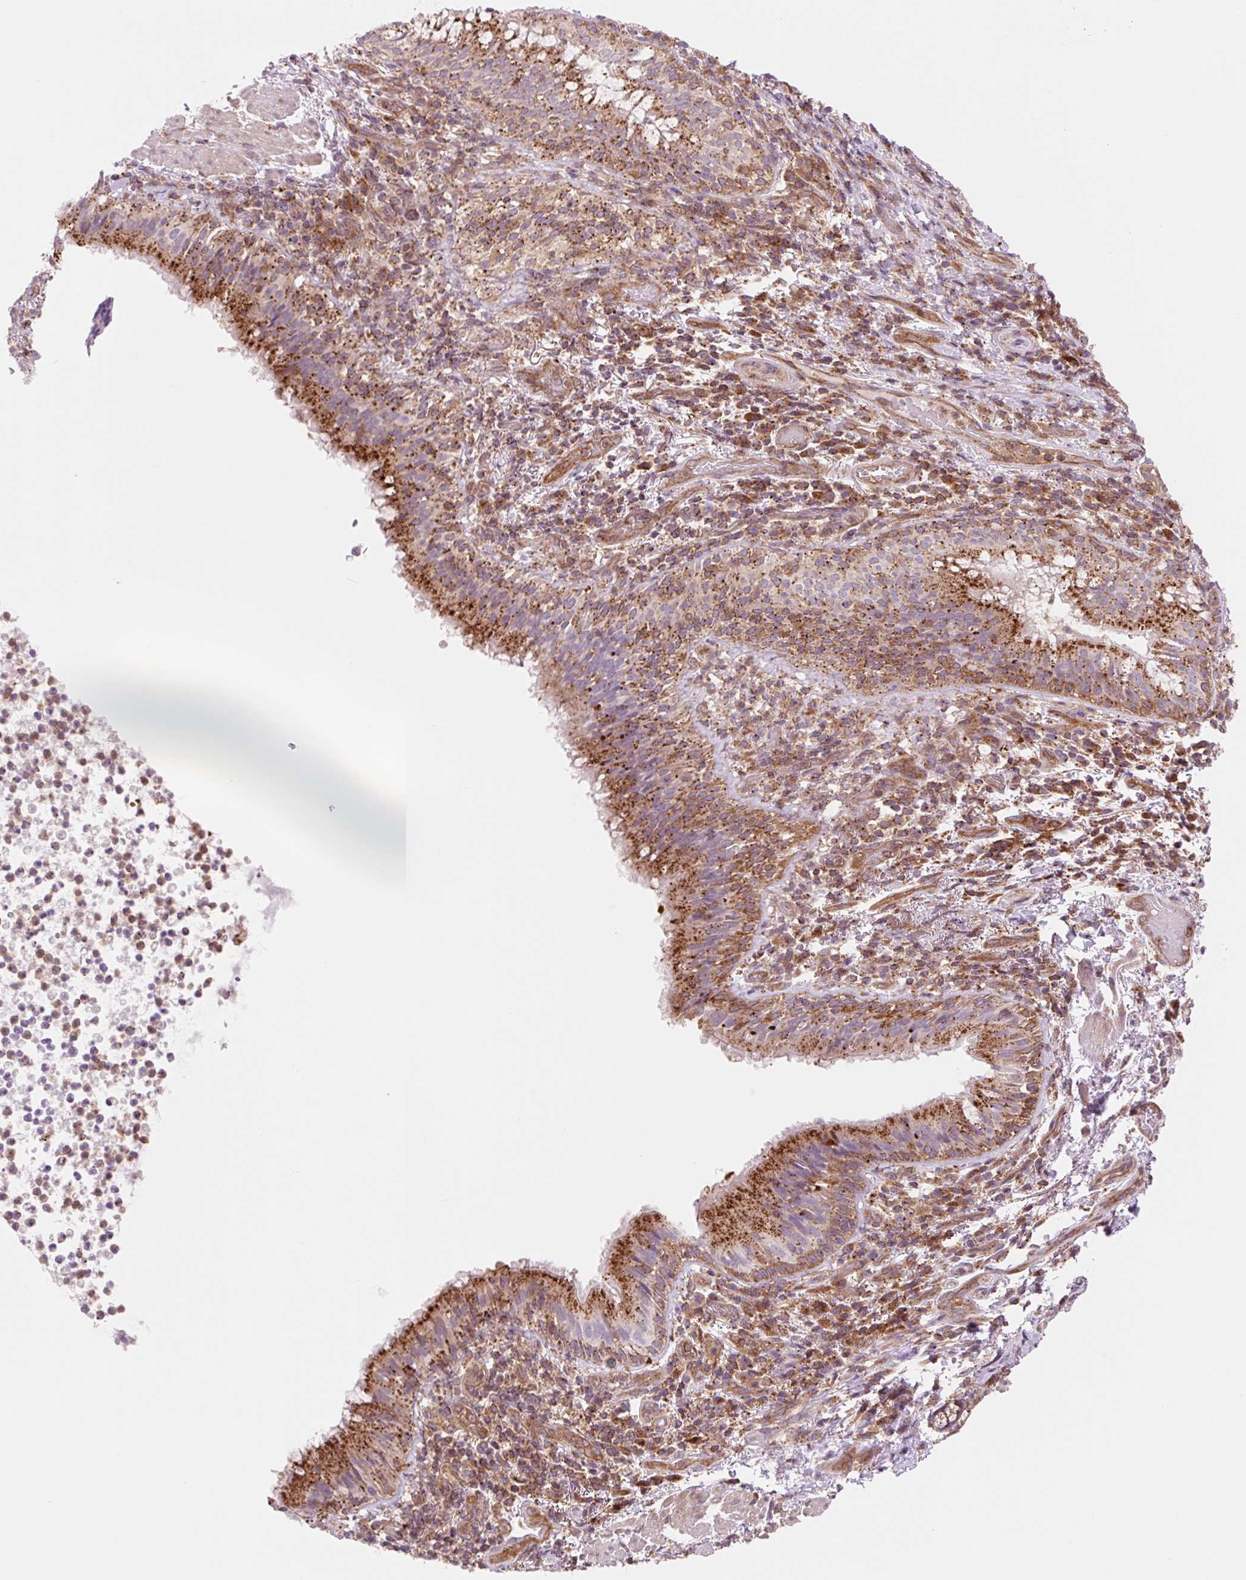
{"staining": {"intensity": "strong", "quantity": ">75%", "location": "cytoplasmic/membranous"}, "tissue": "bronchus", "cell_type": "Respiratory epithelial cells", "image_type": "normal", "snomed": [{"axis": "morphology", "description": "Normal tissue, NOS"}, {"axis": "topography", "description": "Cartilage tissue"}, {"axis": "topography", "description": "Bronchus"}], "caption": "An image showing strong cytoplasmic/membranous expression in about >75% of respiratory epithelial cells in unremarkable bronchus, as visualized by brown immunohistochemical staining.", "gene": "VPS4A", "patient": {"sex": "male", "age": 56}}